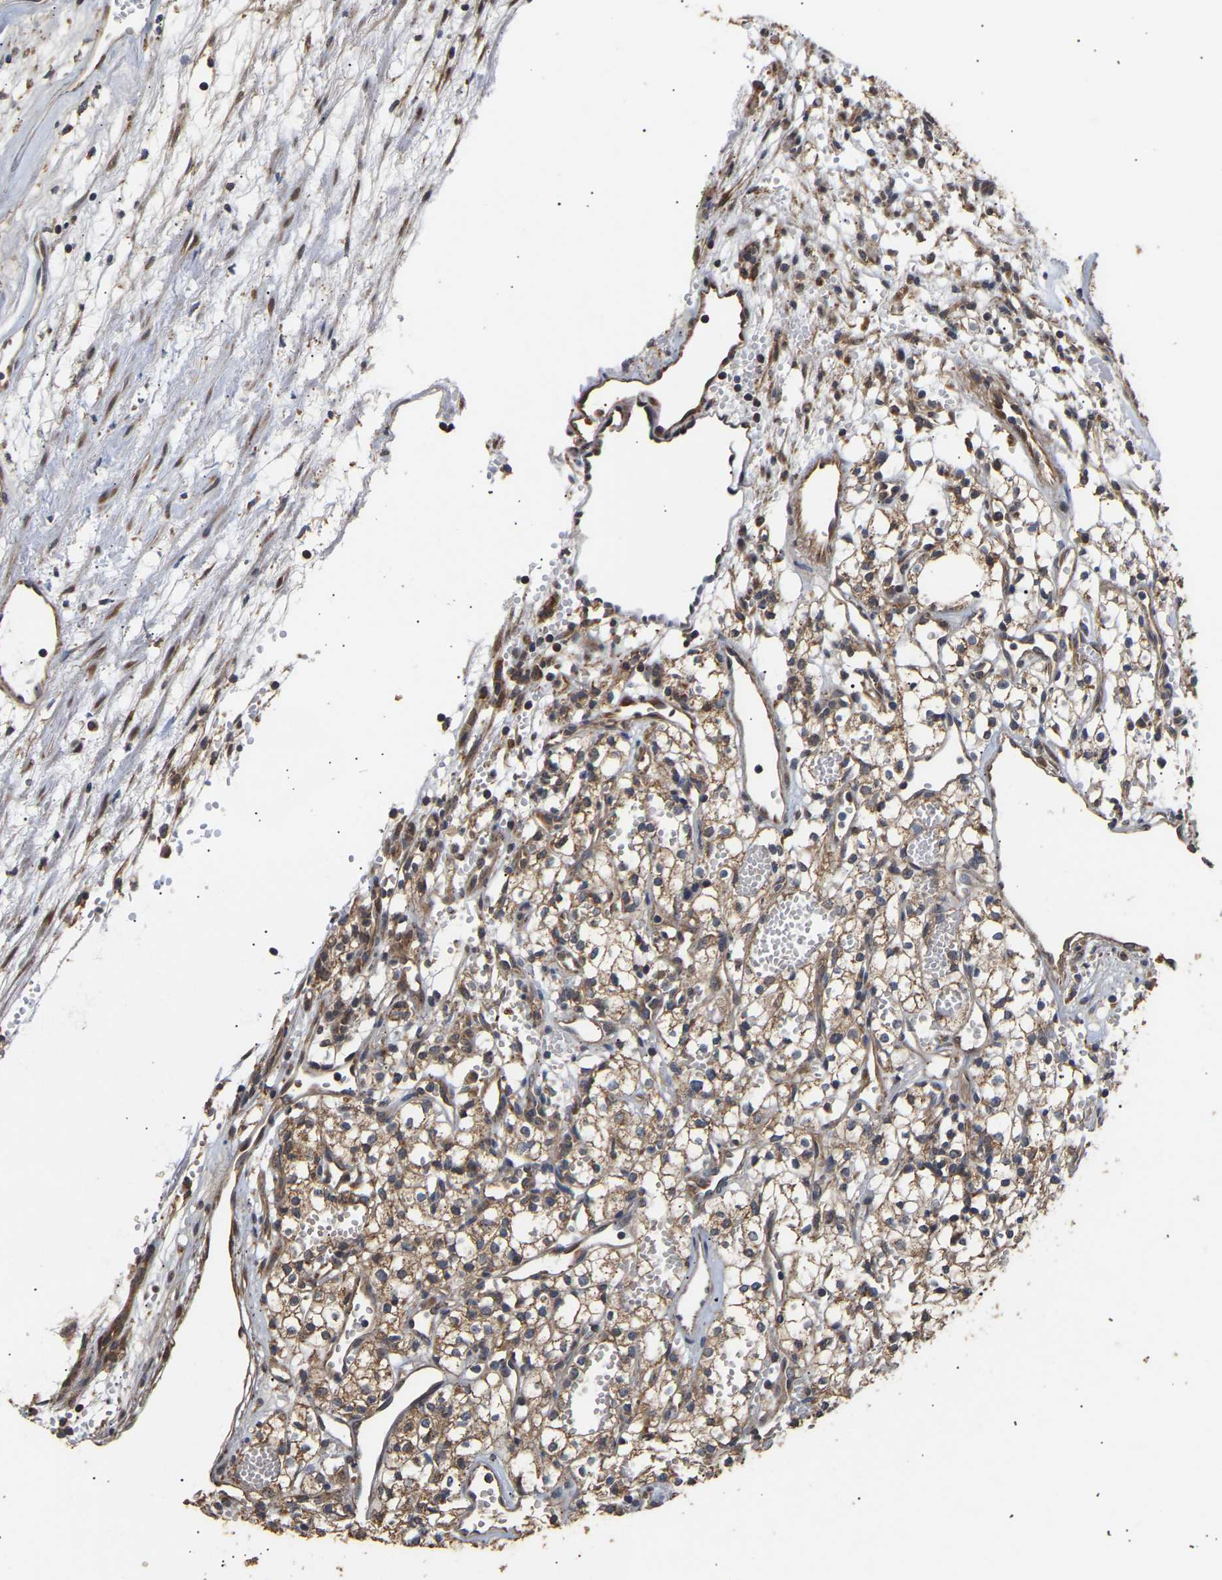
{"staining": {"intensity": "moderate", "quantity": ">75%", "location": "cytoplasmic/membranous"}, "tissue": "renal cancer", "cell_type": "Tumor cells", "image_type": "cancer", "snomed": [{"axis": "morphology", "description": "Adenocarcinoma, NOS"}, {"axis": "topography", "description": "Kidney"}], "caption": "Tumor cells exhibit medium levels of moderate cytoplasmic/membranous positivity in about >75% of cells in human renal cancer (adenocarcinoma).", "gene": "ZNF26", "patient": {"sex": "male", "age": 59}}